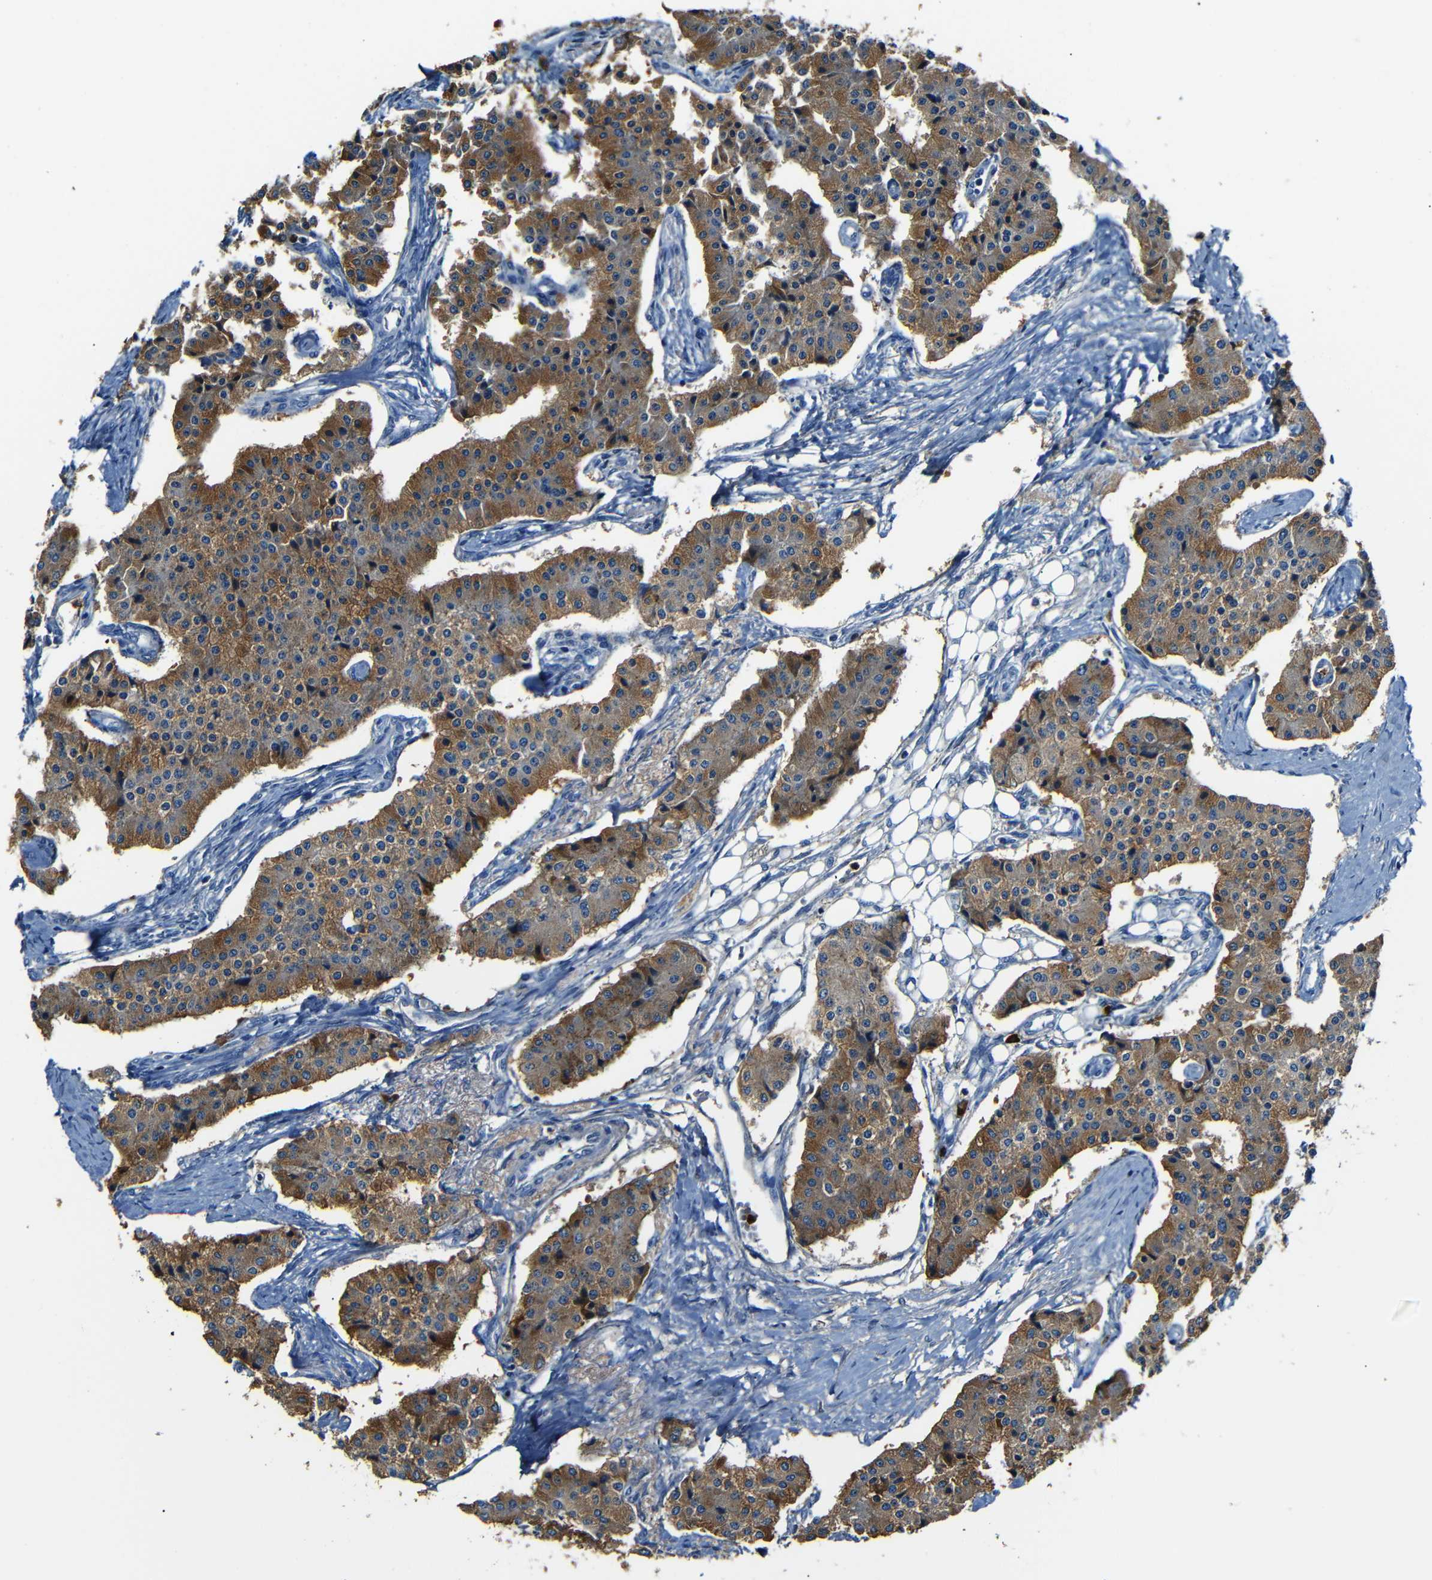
{"staining": {"intensity": "moderate", "quantity": "25%-75%", "location": "cytoplasmic/membranous"}, "tissue": "carcinoid", "cell_type": "Tumor cells", "image_type": "cancer", "snomed": [{"axis": "morphology", "description": "Carcinoid, malignant, NOS"}, {"axis": "topography", "description": "Colon"}], "caption": "Immunohistochemical staining of human carcinoid shows medium levels of moderate cytoplasmic/membranous protein staining in about 25%-75% of tumor cells.", "gene": "SERPINA1", "patient": {"sex": "female", "age": 52}}